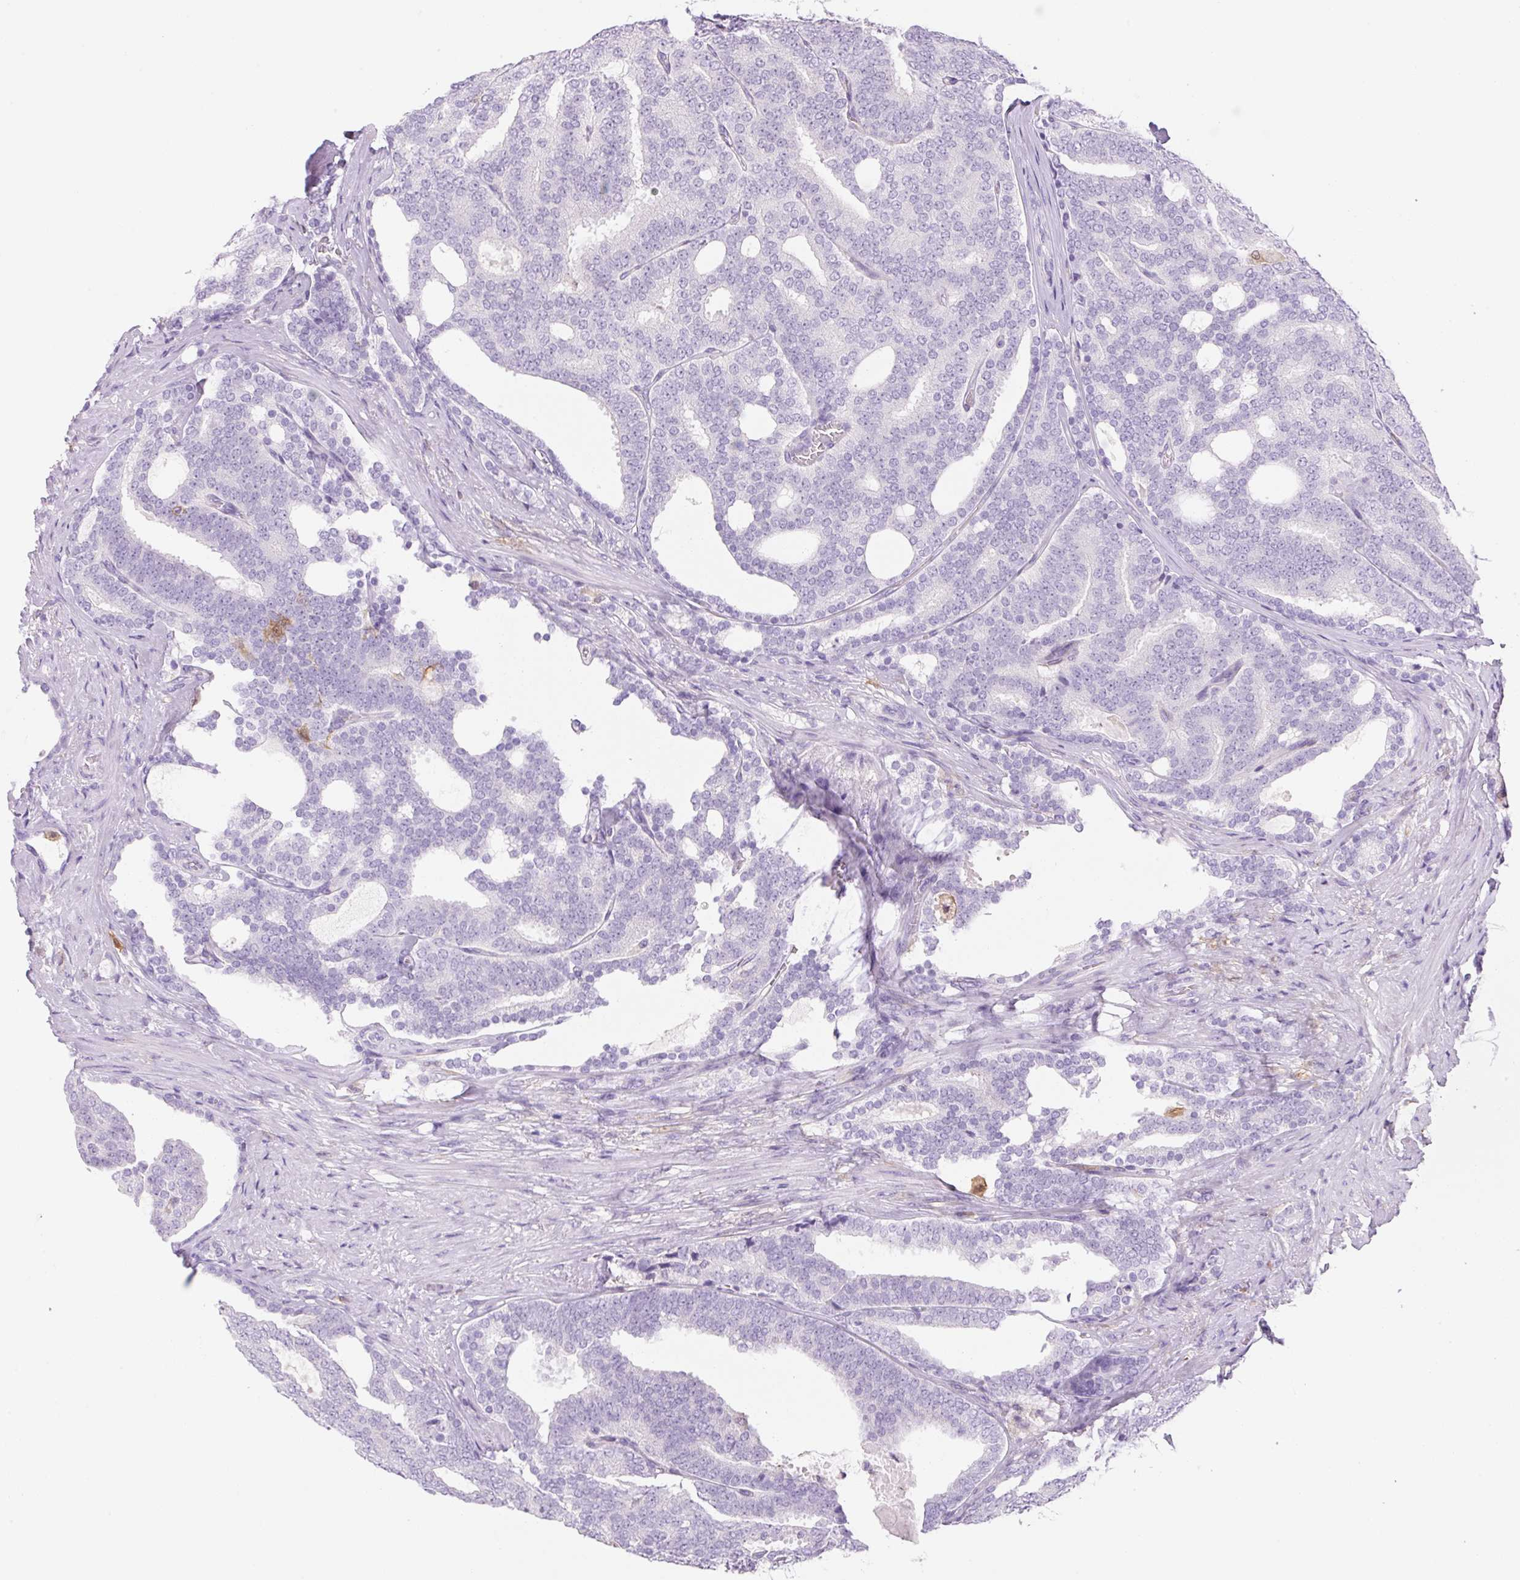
{"staining": {"intensity": "negative", "quantity": "none", "location": "none"}, "tissue": "prostate cancer", "cell_type": "Tumor cells", "image_type": "cancer", "snomed": [{"axis": "morphology", "description": "Adenocarcinoma, High grade"}, {"axis": "topography", "description": "Prostate"}], "caption": "Prostate cancer (adenocarcinoma (high-grade)) was stained to show a protein in brown. There is no significant positivity in tumor cells.", "gene": "FABP5", "patient": {"sex": "male", "age": 65}}